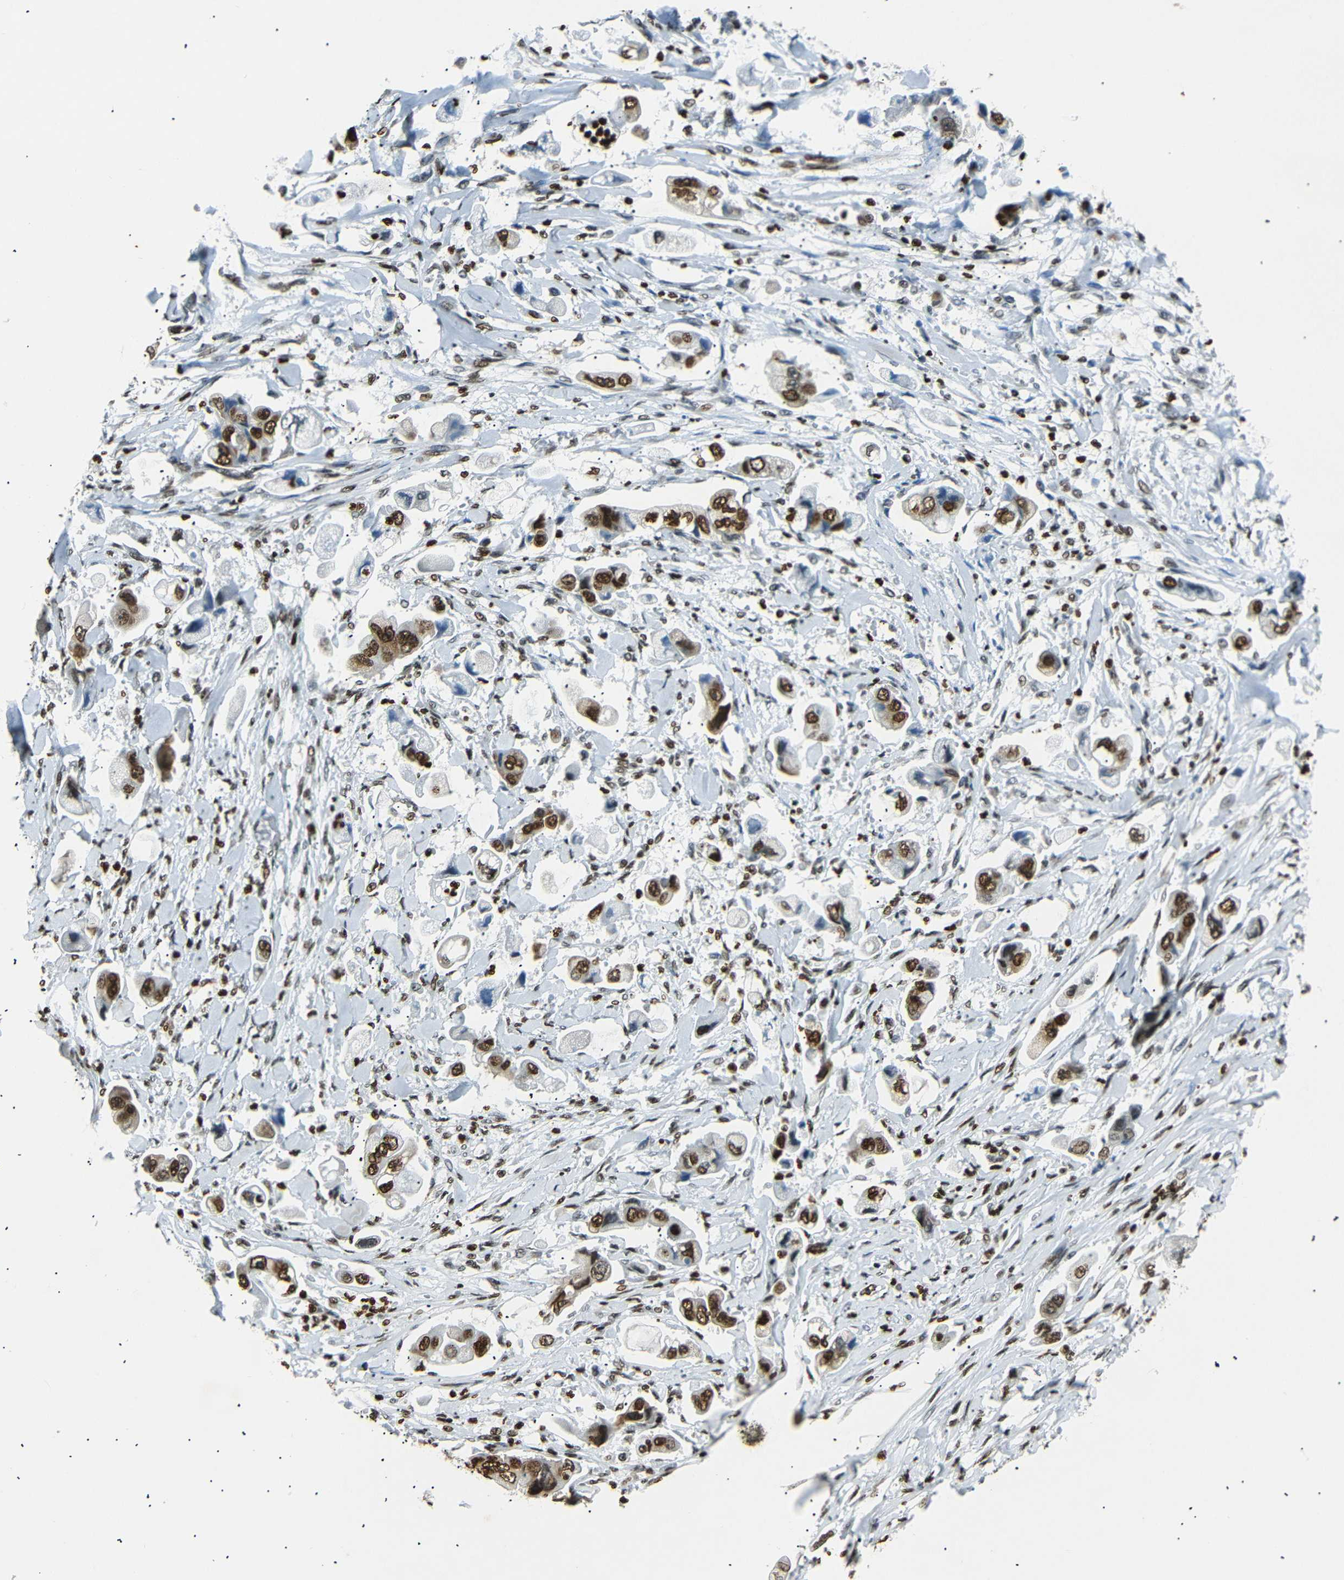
{"staining": {"intensity": "strong", "quantity": ">75%", "location": "nuclear"}, "tissue": "stomach cancer", "cell_type": "Tumor cells", "image_type": "cancer", "snomed": [{"axis": "morphology", "description": "Adenocarcinoma, NOS"}, {"axis": "topography", "description": "Stomach"}], "caption": "Tumor cells reveal high levels of strong nuclear expression in about >75% of cells in stomach adenocarcinoma.", "gene": "HMGN1", "patient": {"sex": "male", "age": 62}}